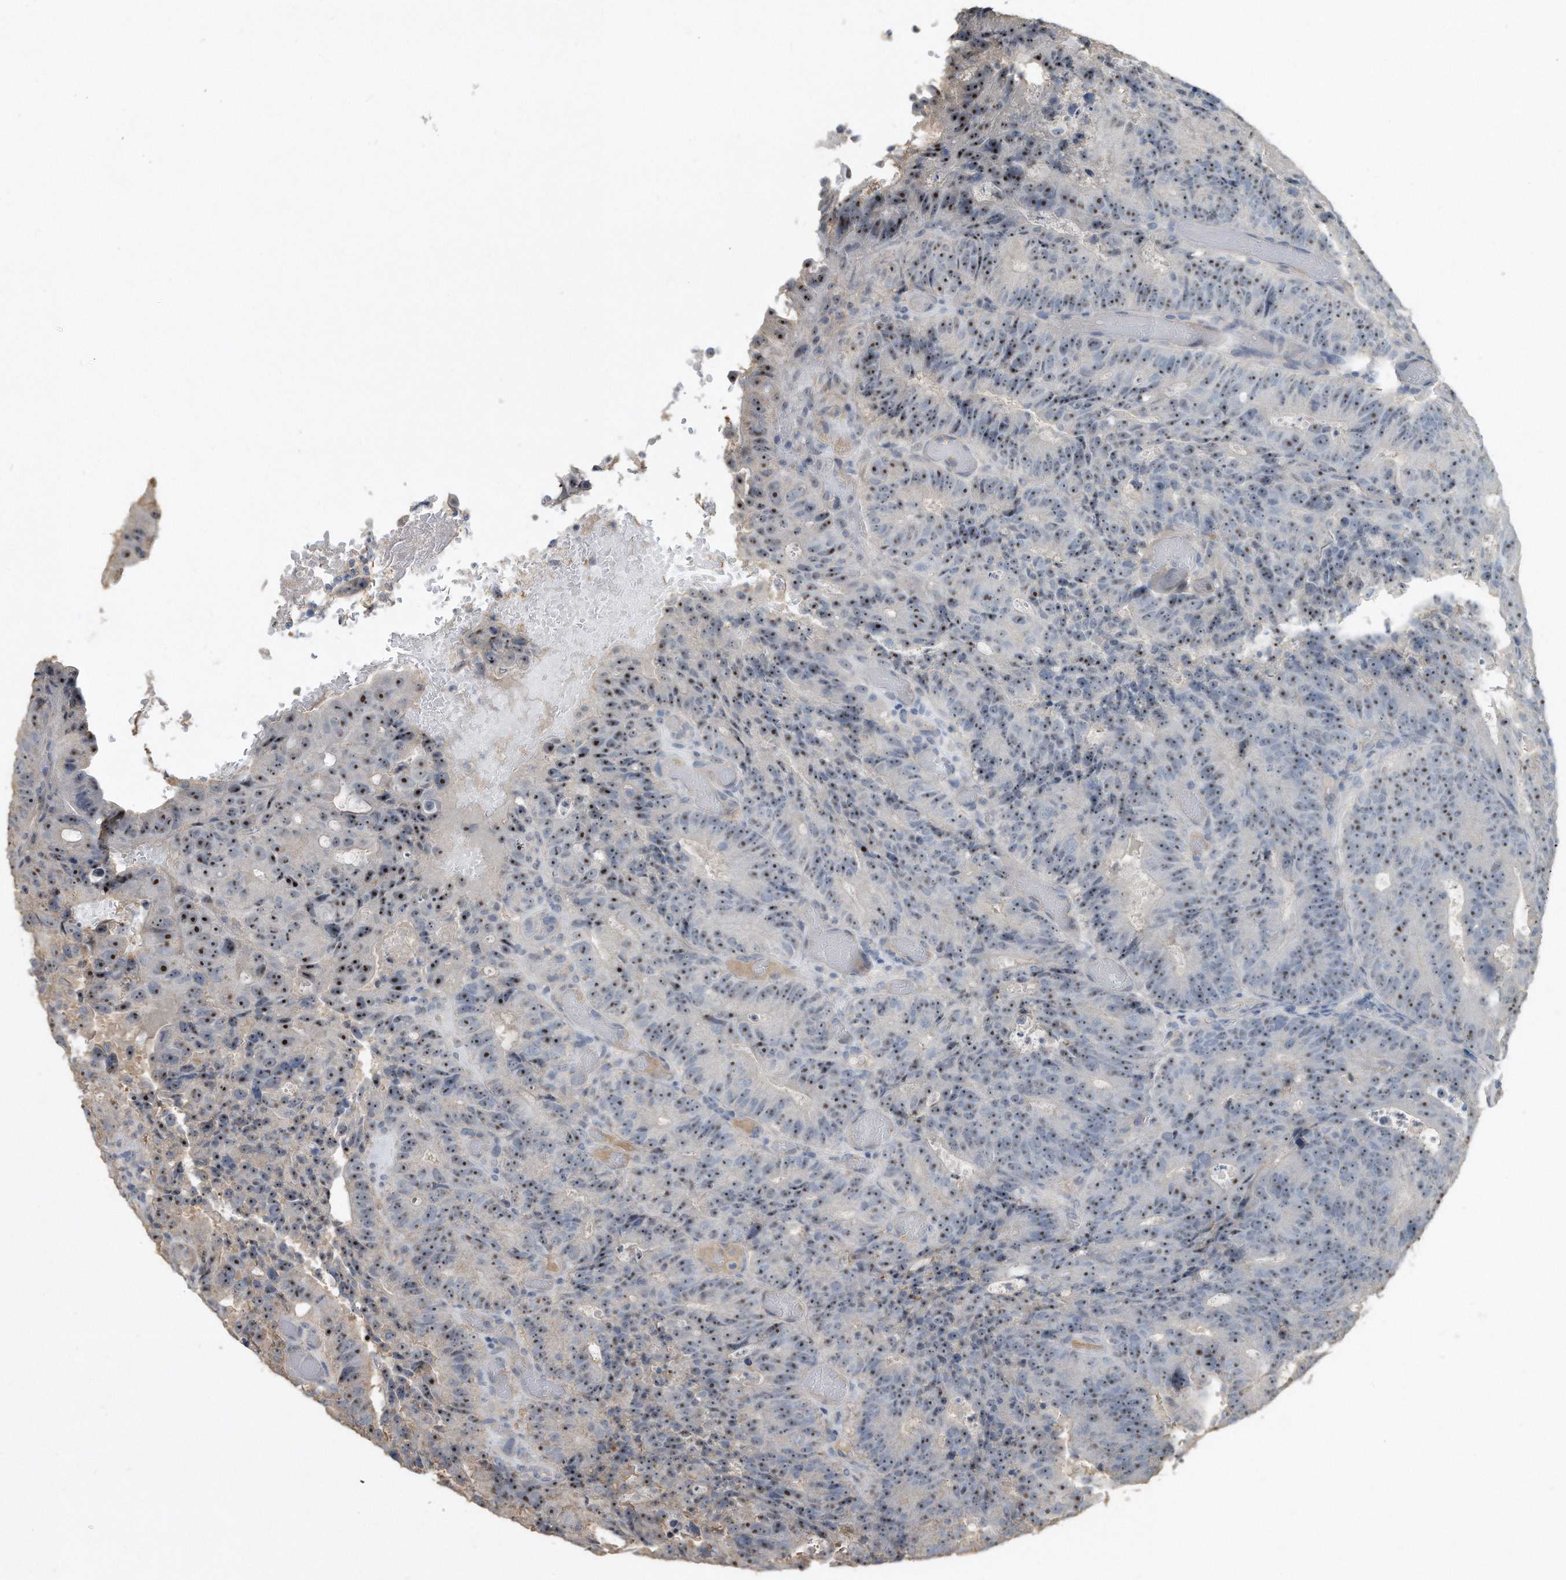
{"staining": {"intensity": "moderate", "quantity": ">75%", "location": "nuclear"}, "tissue": "colorectal cancer", "cell_type": "Tumor cells", "image_type": "cancer", "snomed": [{"axis": "morphology", "description": "Adenocarcinoma, NOS"}, {"axis": "topography", "description": "Colon"}], "caption": "Adenocarcinoma (colorectal) stained with immunohistochemistry (IHC) exhibits moderate nuclear staining in approximately >75% of tumor cells.", "gene": "PGBD2", "patient": {"sex": "male", "age": 87}}